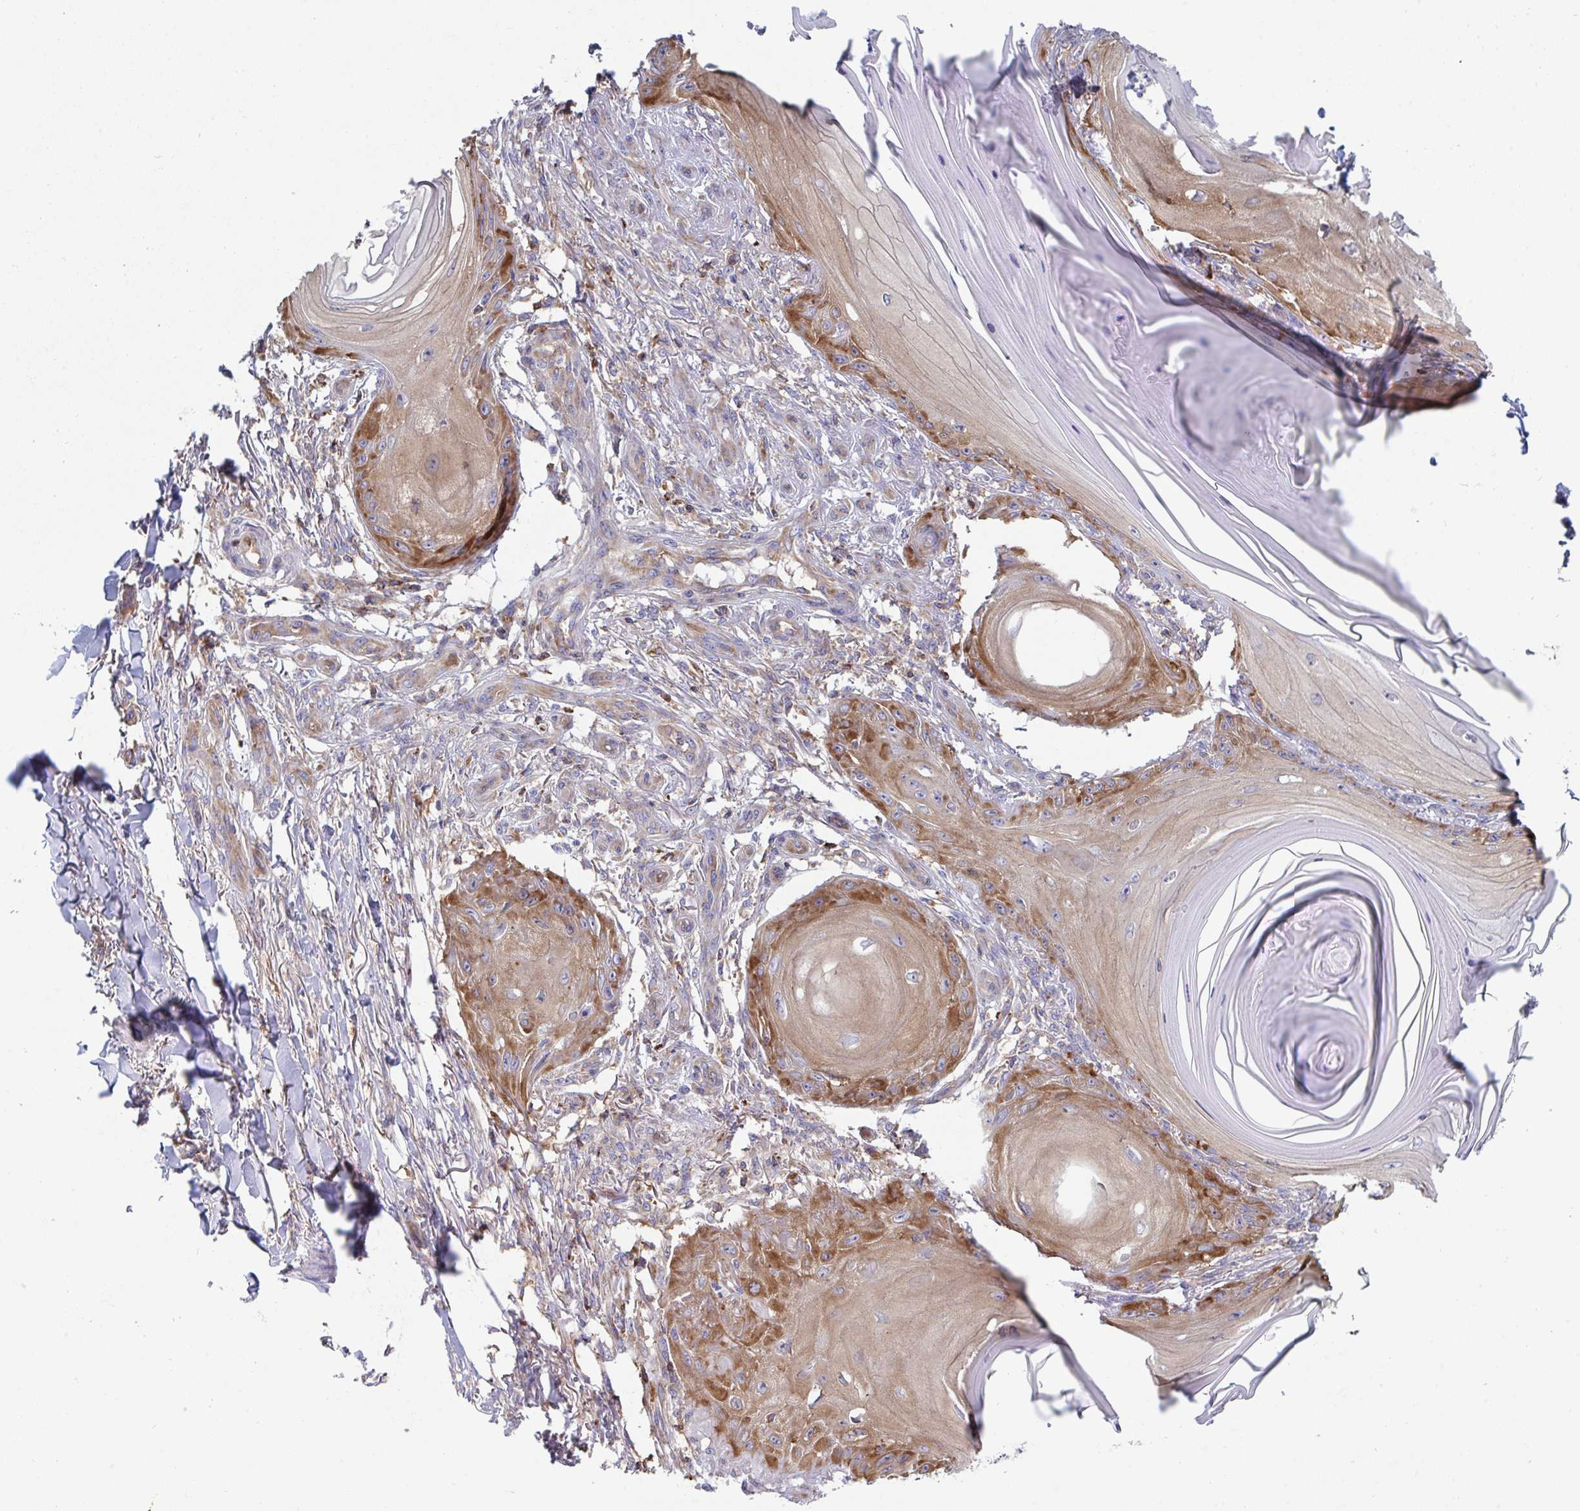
{"staining": {"intensity": "moderate", "quantity": "25%-75%", "location": "cytoplasmic/membranous"}, "tissue": "skin cancer", "cell_type": "Tumor cells", "image_type": "cancer", "snomed": [{"axis": "morphology", "description": "Squamous cell carcinoma, NOS"}, {"axis": "topography", "description": "Skin"}], "caption": "Immunohistochemistry (DAB (3,3'-diaminobenzidine)) staining of human skin squamous cell carcinoma shows moderate cytoplasmic/membranous protein expression in about 25%-75% of tumor cells. The protein of interest is shown in brown color, while the nuclei are stained blue.", "gene": "WNK1", "patient": {"sex": "female", "age": 77}}